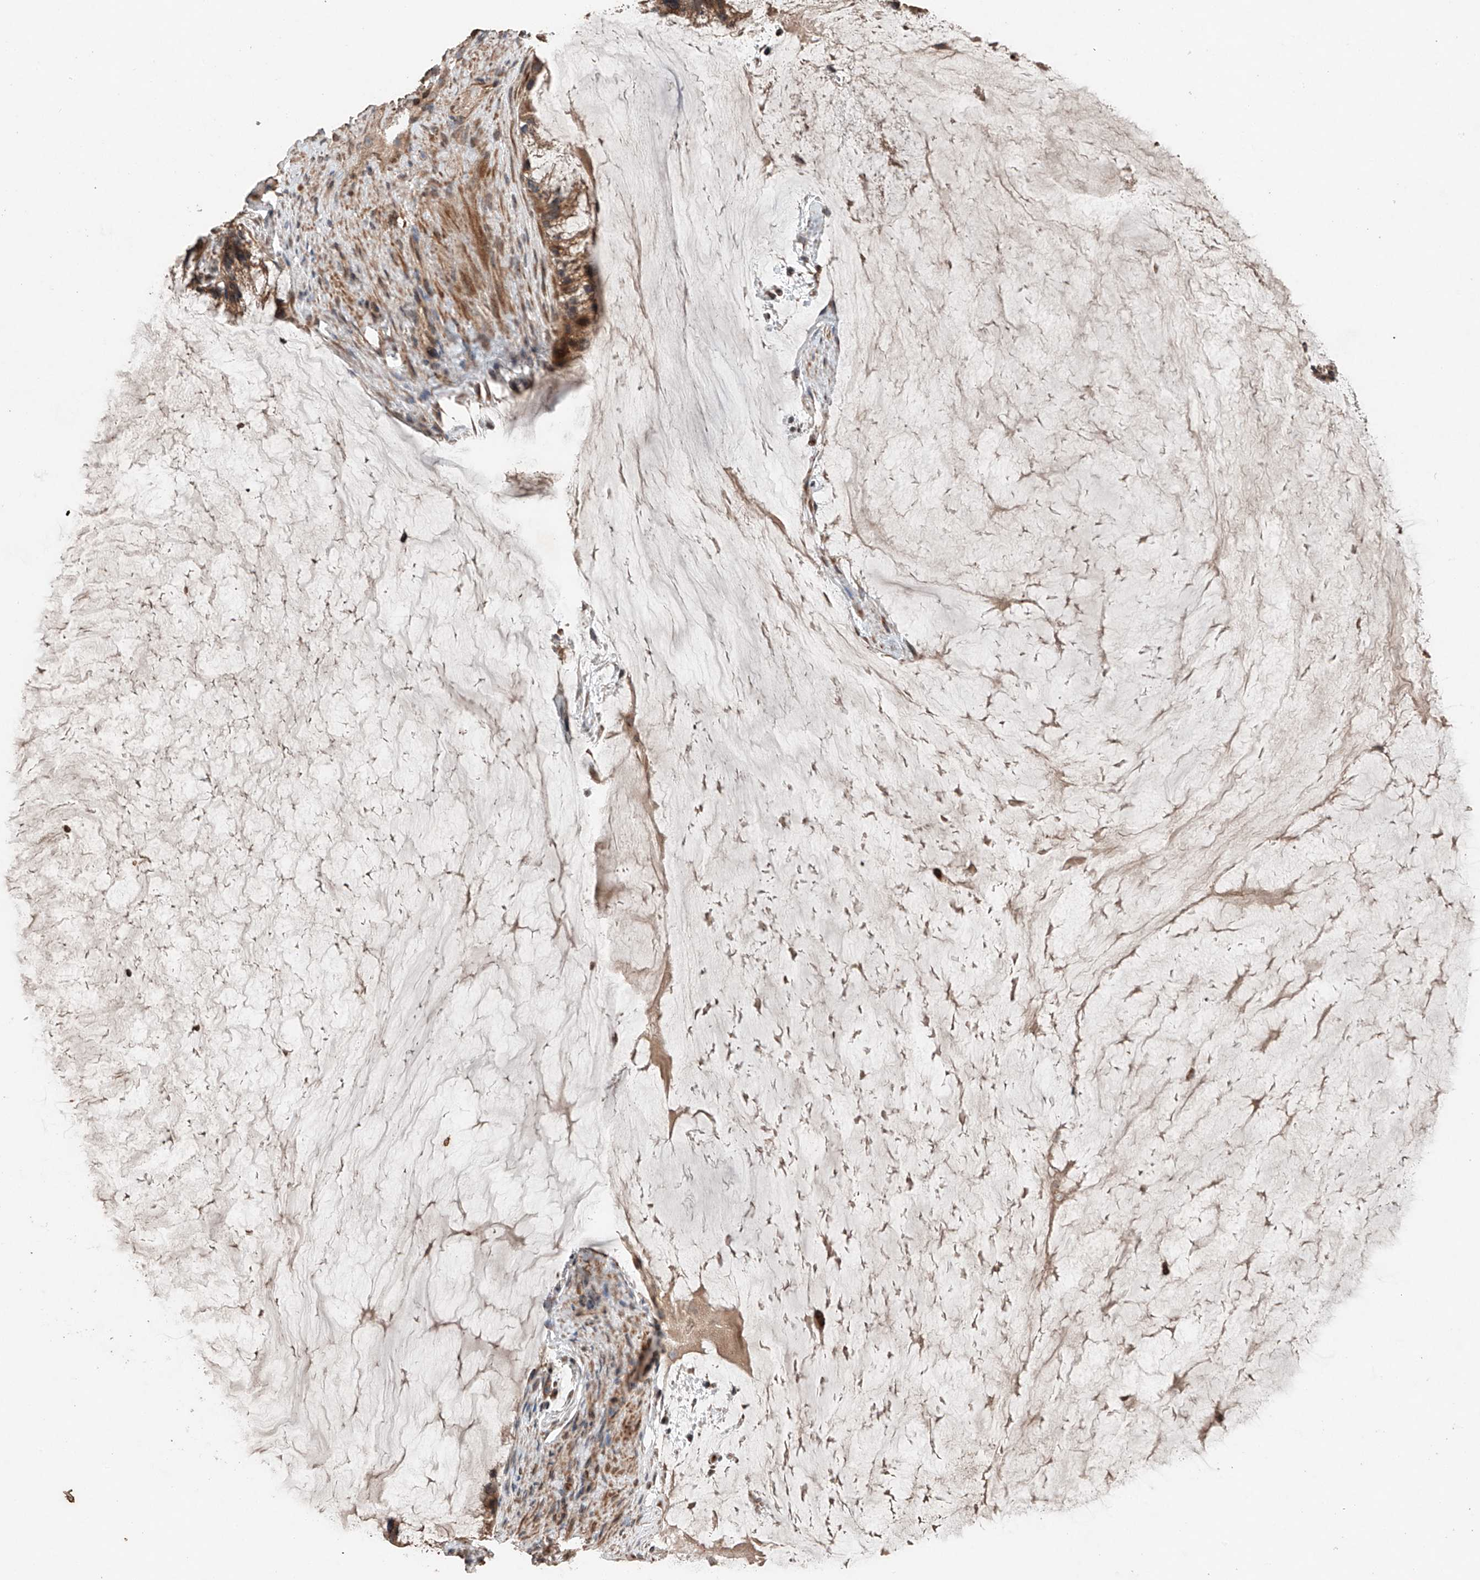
{"staining": {"intensity": "weak", "quantity": ">75%", "location": "cytoplasmic/membranous"}, "tissue": "ovarian cancer", "cell_type": "Tumor cells", "image_type": "cancer", "snomed": [{"axis": "morphology", "description": "Cystadenocarcinoma, mucinous, NOS"}, {"axis": "topography", "description": "Ovary"}], "caption": "Human ovarian cancer stained with a brown dye exhibits weak cytoplasmic/membranous positive staining in about >75% of tumor cells.", "gene": "AP4B1", "patient": {"sex": "female", "age": 37}}